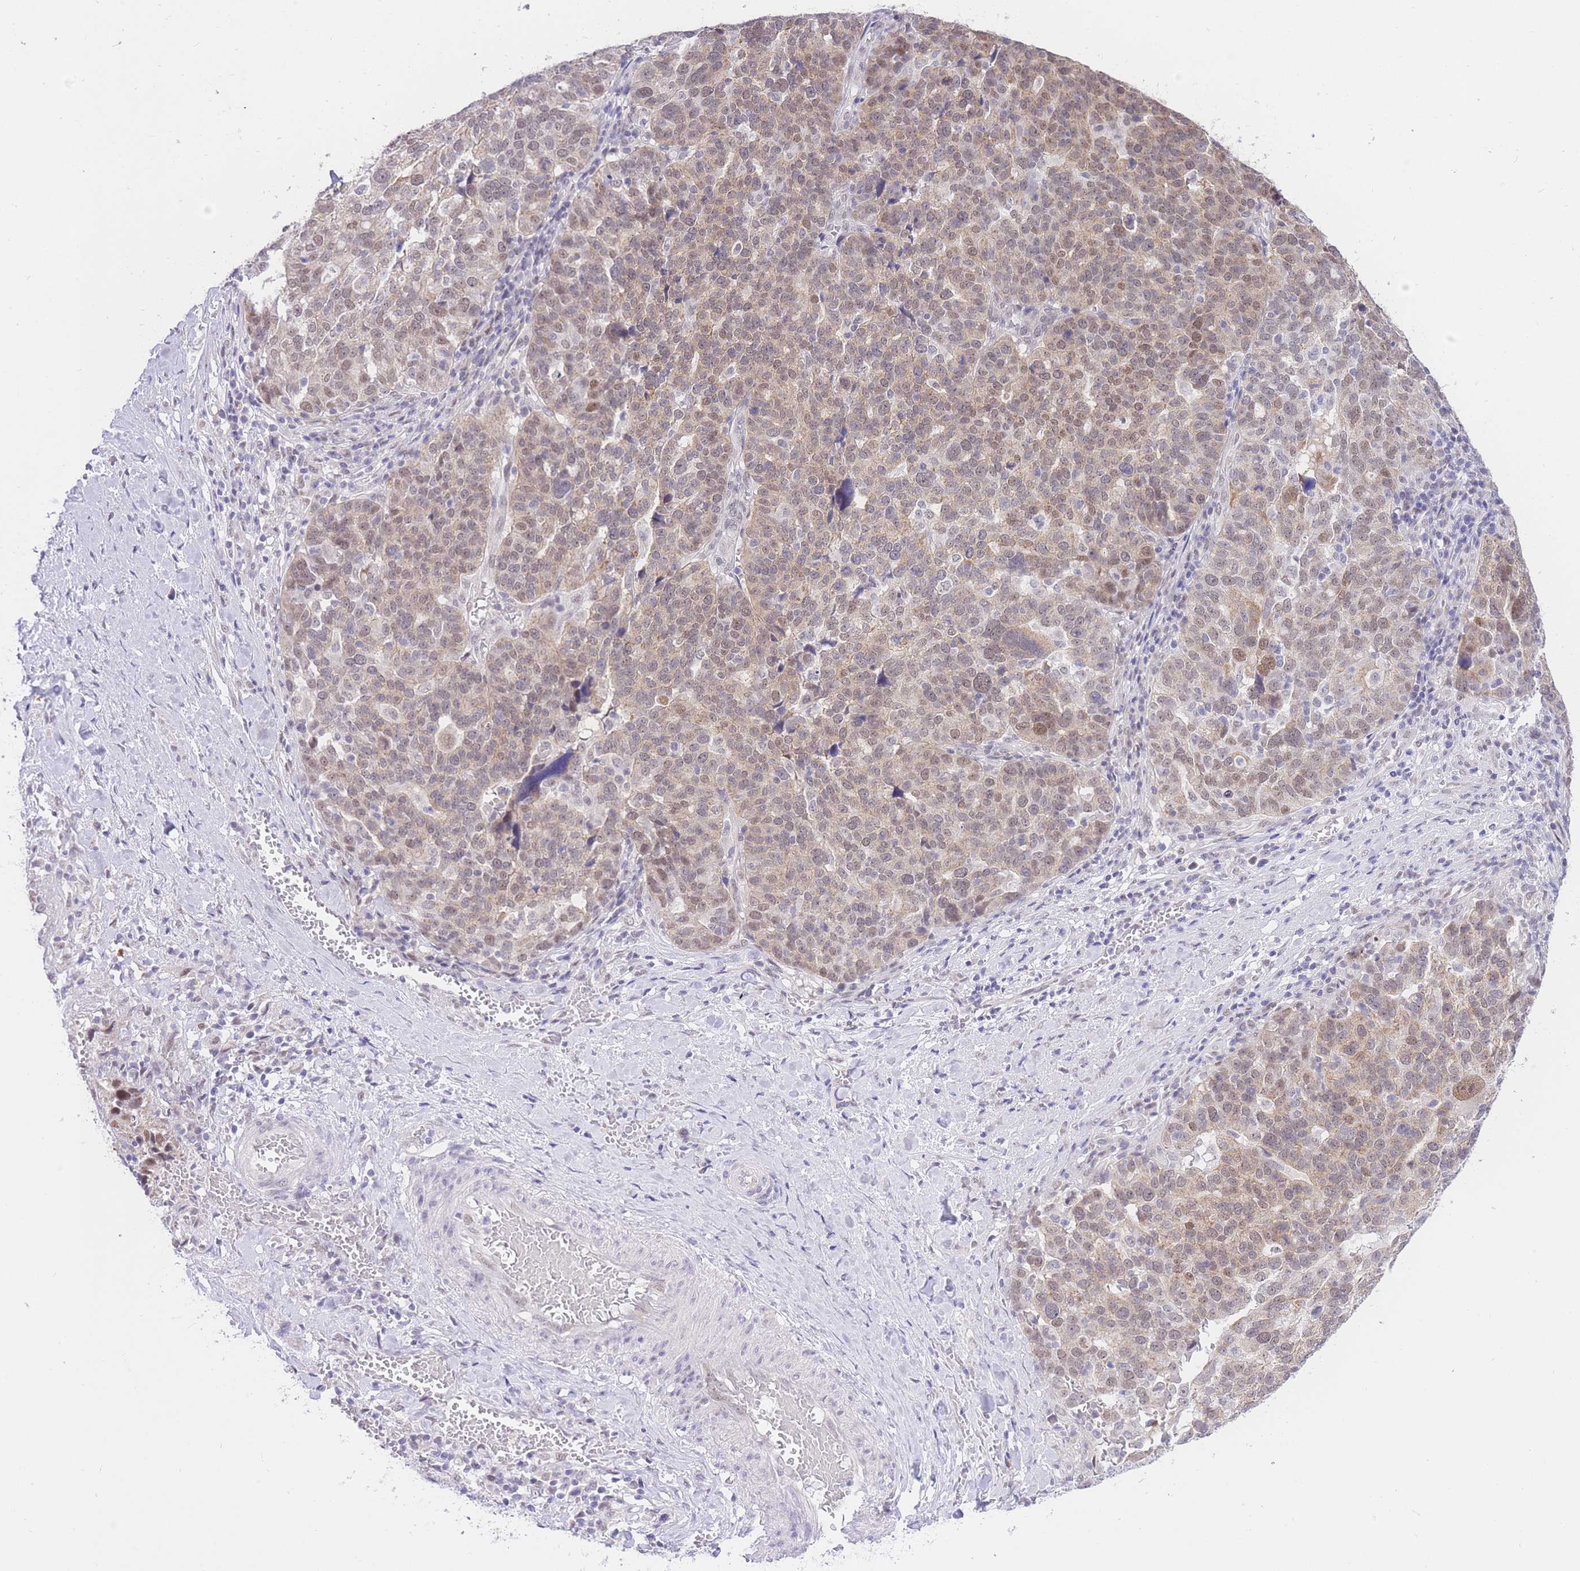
{"staining": {"intensity": "moderate", "quantity": ">75%", "location": "nuclear"}, "tissue": "ovarian cancer", "cell_type": "Tumor cells", "image_type": "cancer", "snomed": [{"axis": "morphology", "description": "Cystadenocarcinoma, serous, NOS"}, {"axis": "topography", "description": "Ovary"}], "caption": "This histopathology image shows immunohistochemistry (IHC) staining of human ovarian cancer (serous cystadenocarcinoma), with medium moderate nuclear staining in about >75% of tumor cells.", "gene": "UBXN7", "patient": {"sex": "female", "age": 59}}